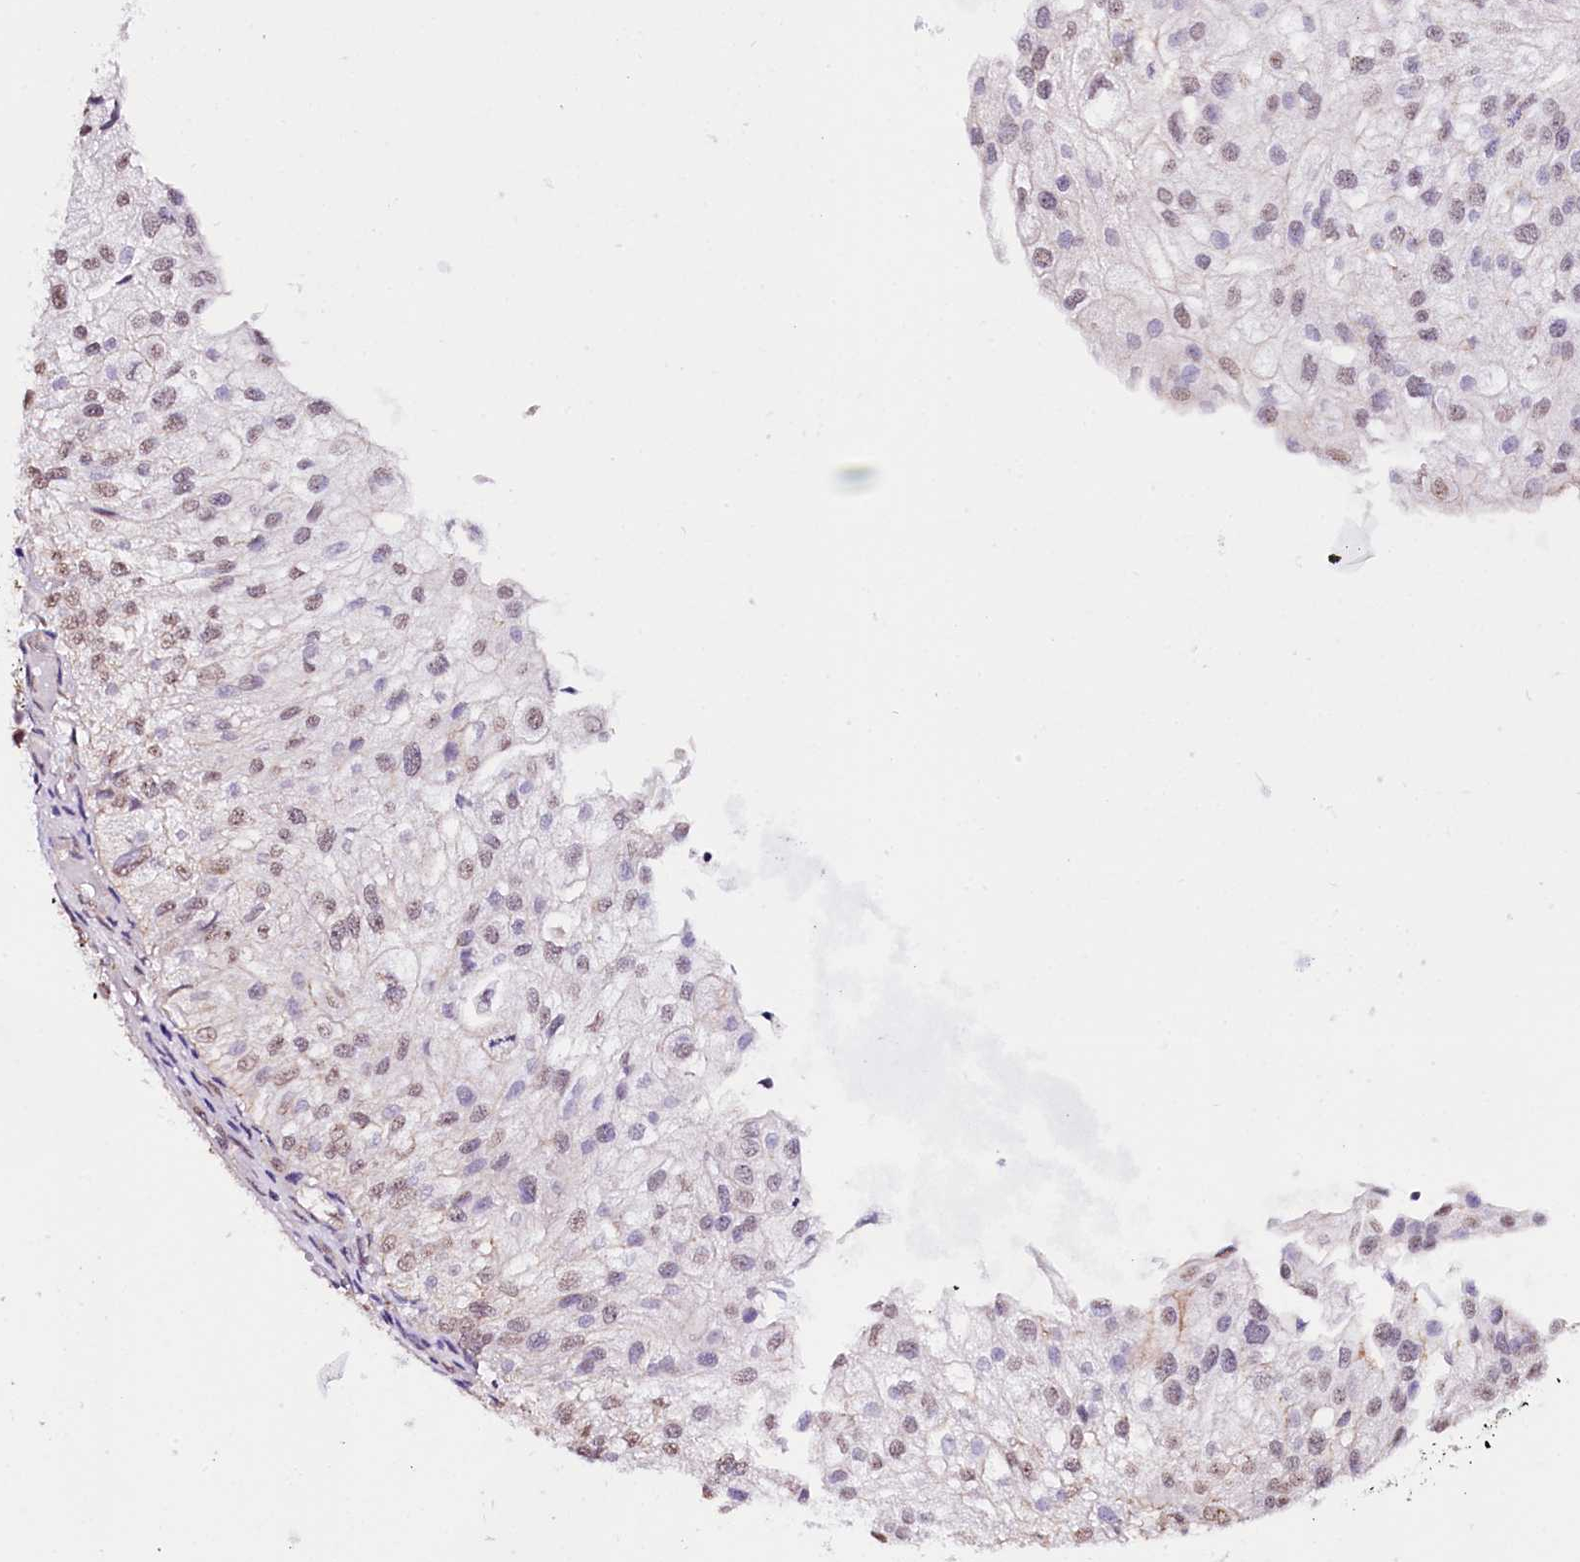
{"staining": {"intensity": "weak", "quantity": "<25%", "location": "cytoplasmic/membranous"}, "tissue": "urothelial cancer", "cell_type": "Tumor cells", "image_type": "cancer", "snomed": [{"axis": "morphology", "description": "Urothelial carcinoma, Low grade"}, {"axis": "topography", "description": "Urinary bladder"}], "caption": "This is an IHC image of urothelial cancer. There is no positivity in tumor cells.", "gene": "ST7", "patient": {"sex": "female", "age": 89}}